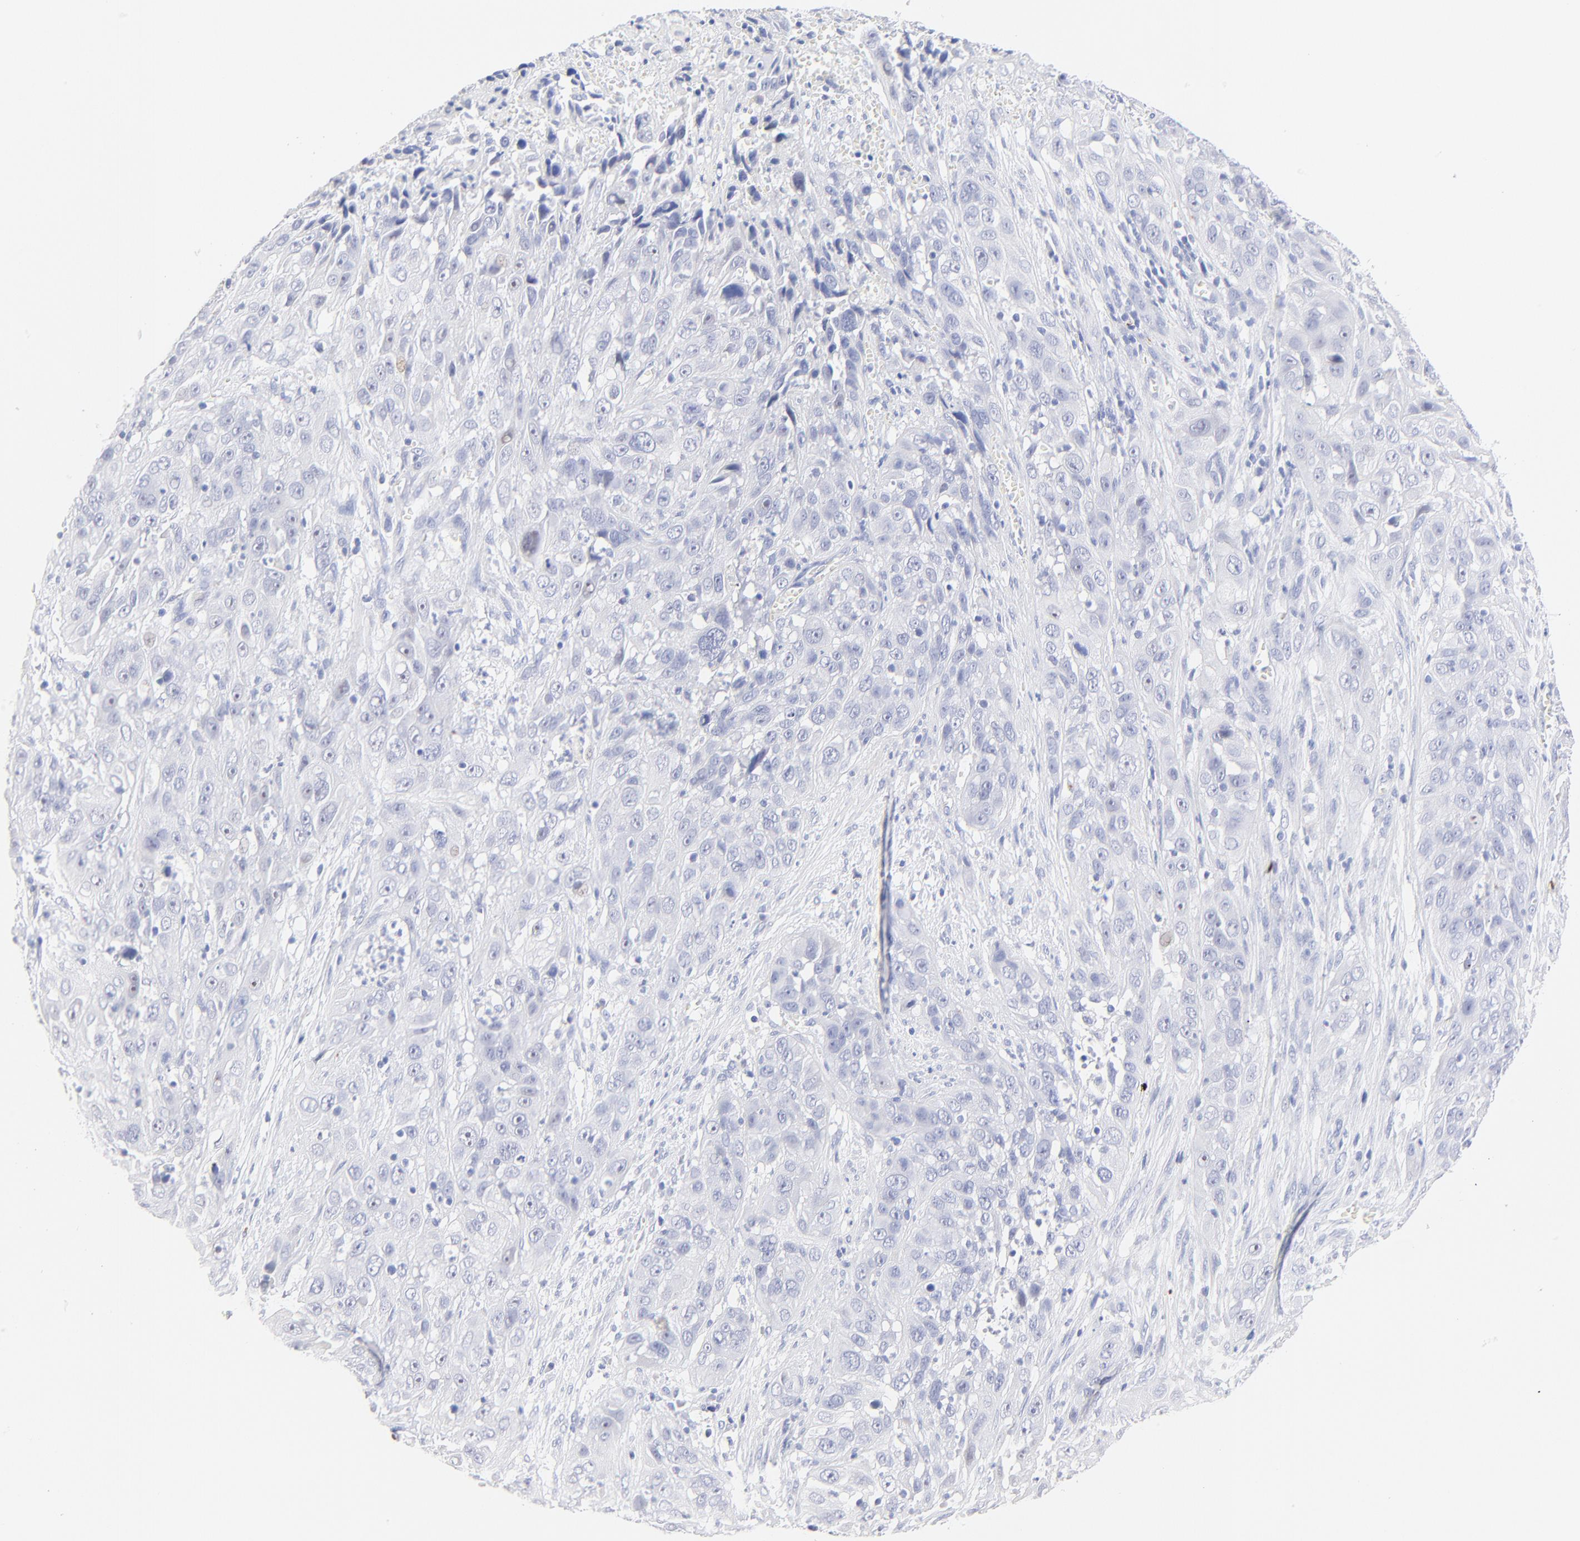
{"staining": {"intensity": "negative", "quantity": "none", "location": "none"}, "tissue": "cervical cancer", "cell_type": "Tumor cells", "image_type": "cancer", "snomed": [{"axis": "morphology", "description": "Squamous cell carcinoma, NOS"}, {"axis": "topography", "description": "Cervix"}], "caption": "The histopathology image demonstrates no significant staining in tumor cells of cervical squamous cell carcinoma. The staining is performed using DAB brown chromogen with nuclei counter-stained in using hematoxylin.", "gene": "SULT4A1", "patient": {"sex": "female", "age": 32}}